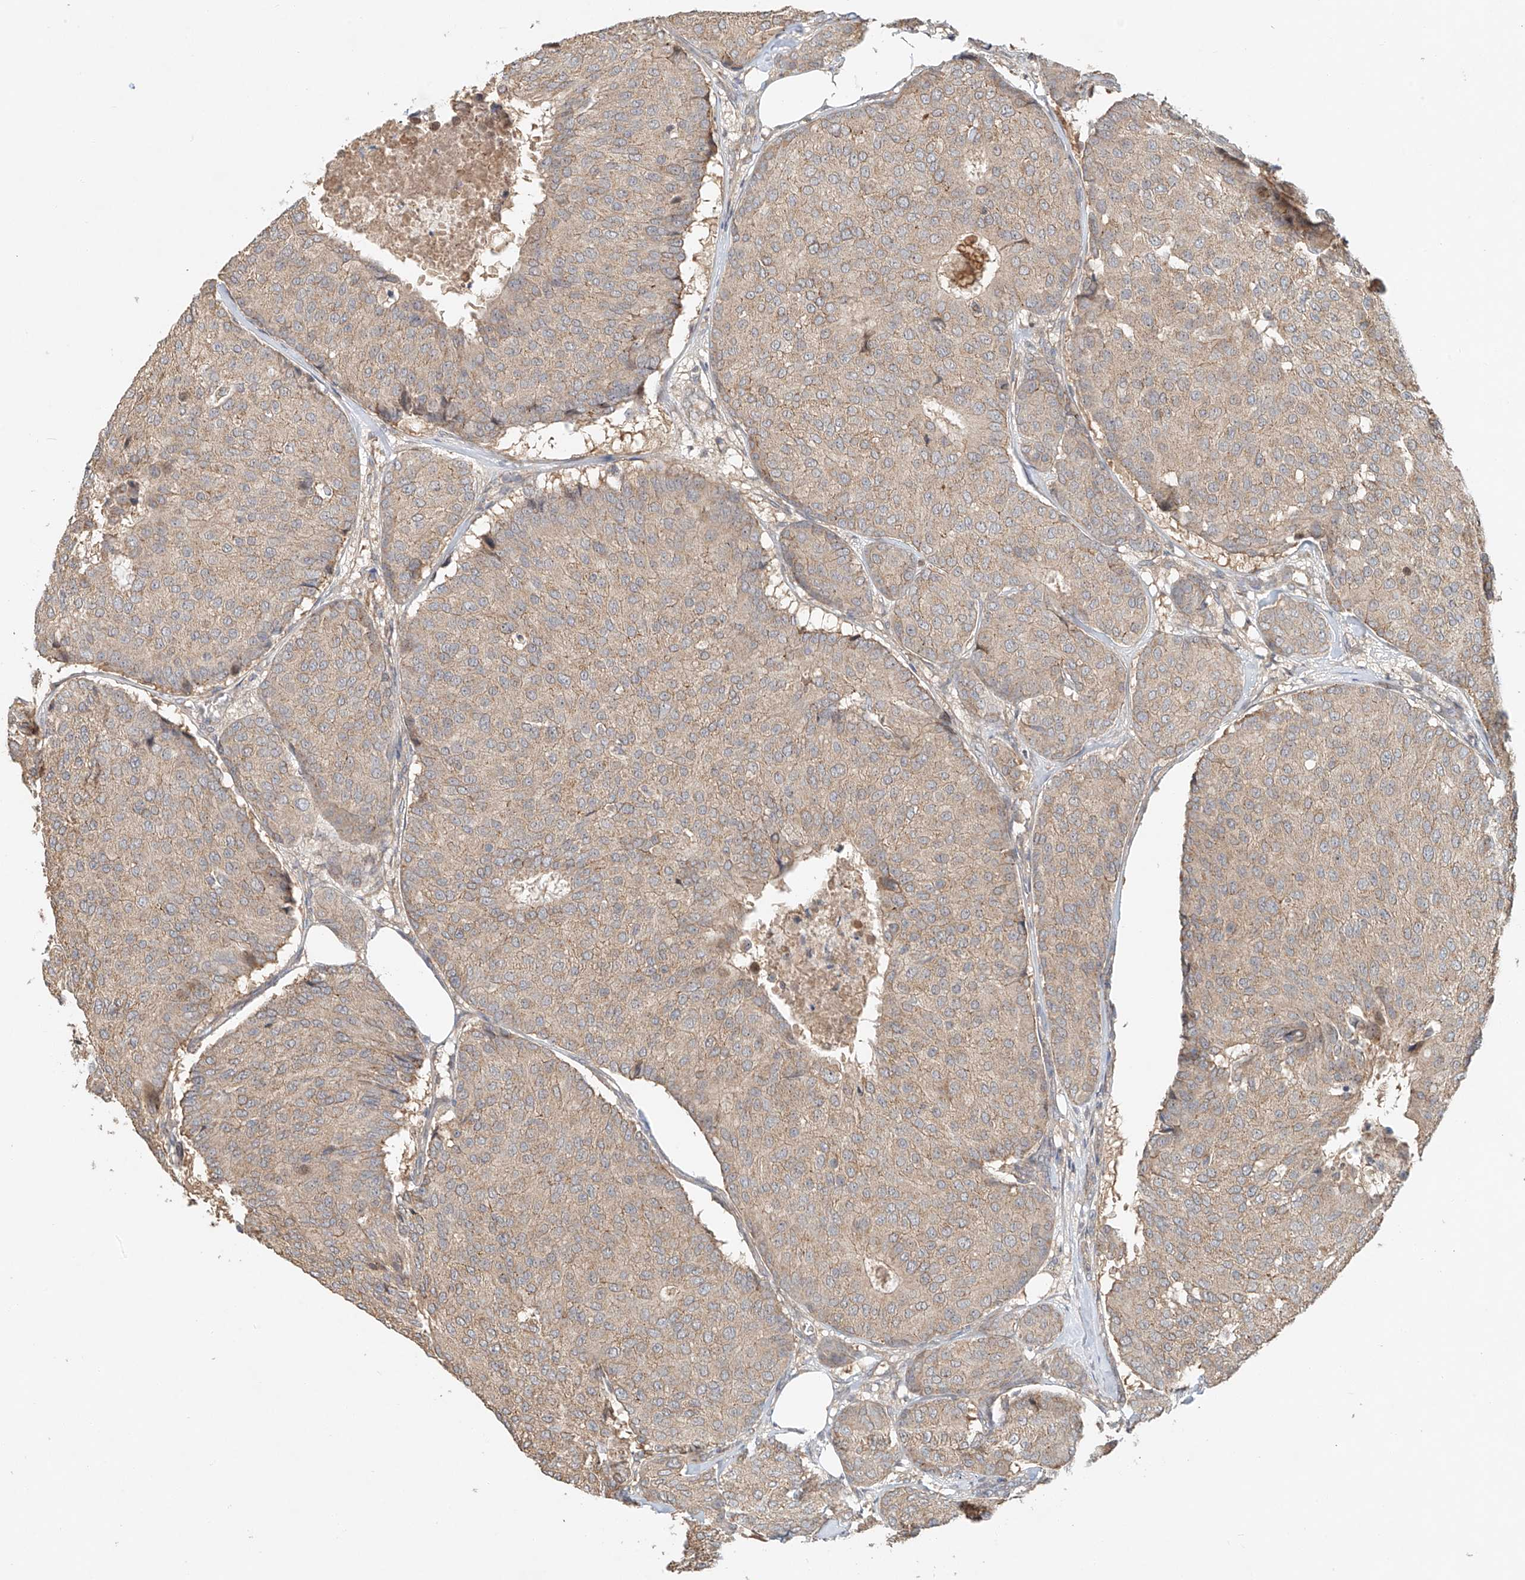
{"staining": {"intensity": "weak", "quantity": "<25%", "location": "cytoplasmic/membranous"}, "tissue": "breast cancer", "cell_type": "Tumor cells", "image_type": "cancer", "snomed": [{"axis": "morphology", "description": "Duct carcinoma"}, {"axis": "topography", "description": "Breast"}], "caption": "Tumor cells show no significant positivity in breast infiltrating ductal carcinoma. The staining was performed using DAB to visualize the protein expression in brown, while the nuclei were stained in blue with hematoxylin (Magnification: 20x).", "gene": "TMEM61", "patient": {"sex": "female", "age": 75}}